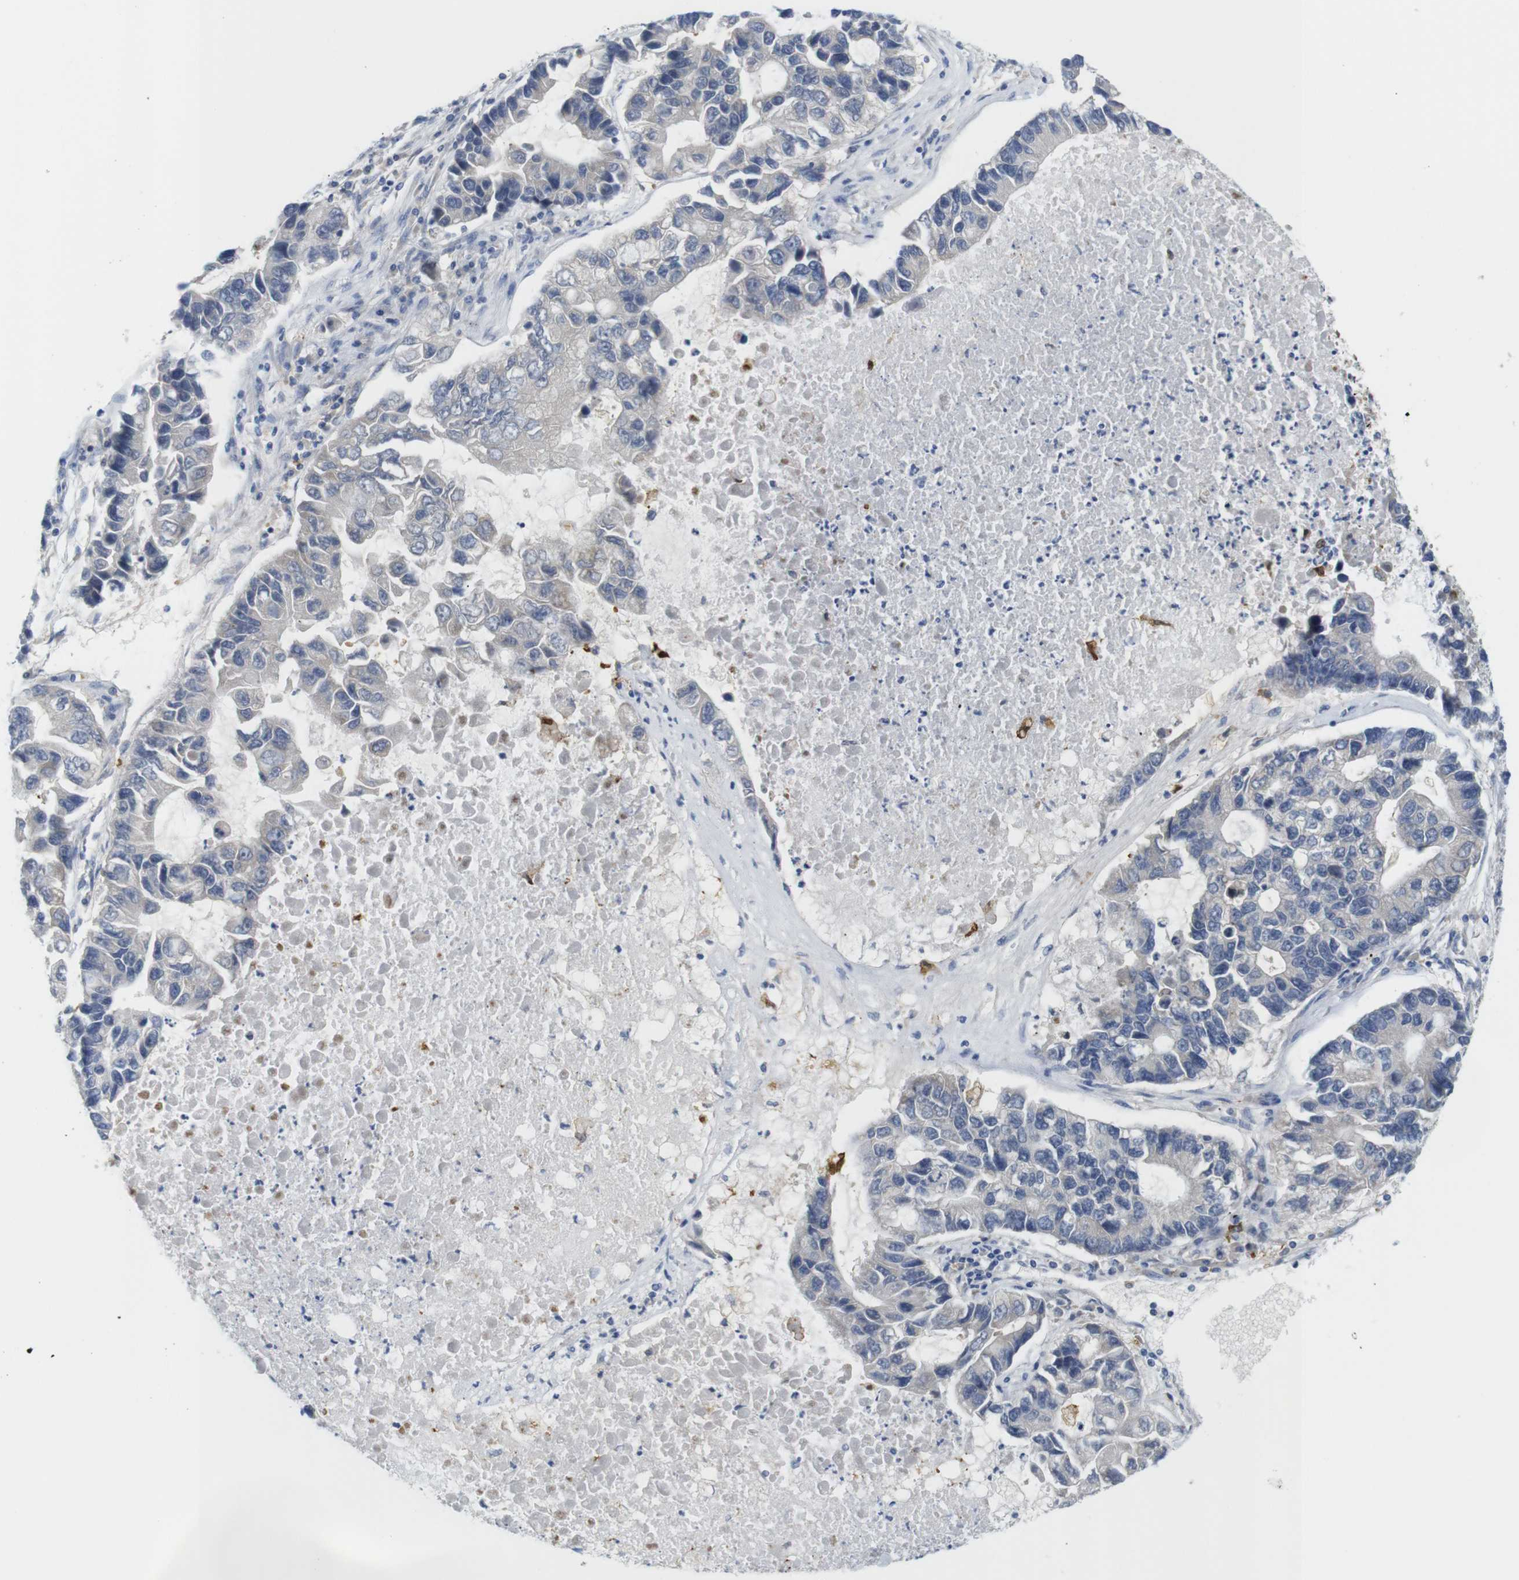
{"staining": {"intensity": "negative", "quantity": "none", "location": "none"}, "tissue": "lung cancer", "cell_type": "Tumor cells", "image_type": "cancer", "snomed": [{"axis": "morphology", "description": "Adenocarcinoma, NOS"}, {"axis": "topography", "description": "Lung"}], "caption": "Human lung adenocarcinoma stained for a protein using IHC shows no expression in tumor cells.", "gene": "NEBL", "patient": {"sex": "female", "age": 51}}